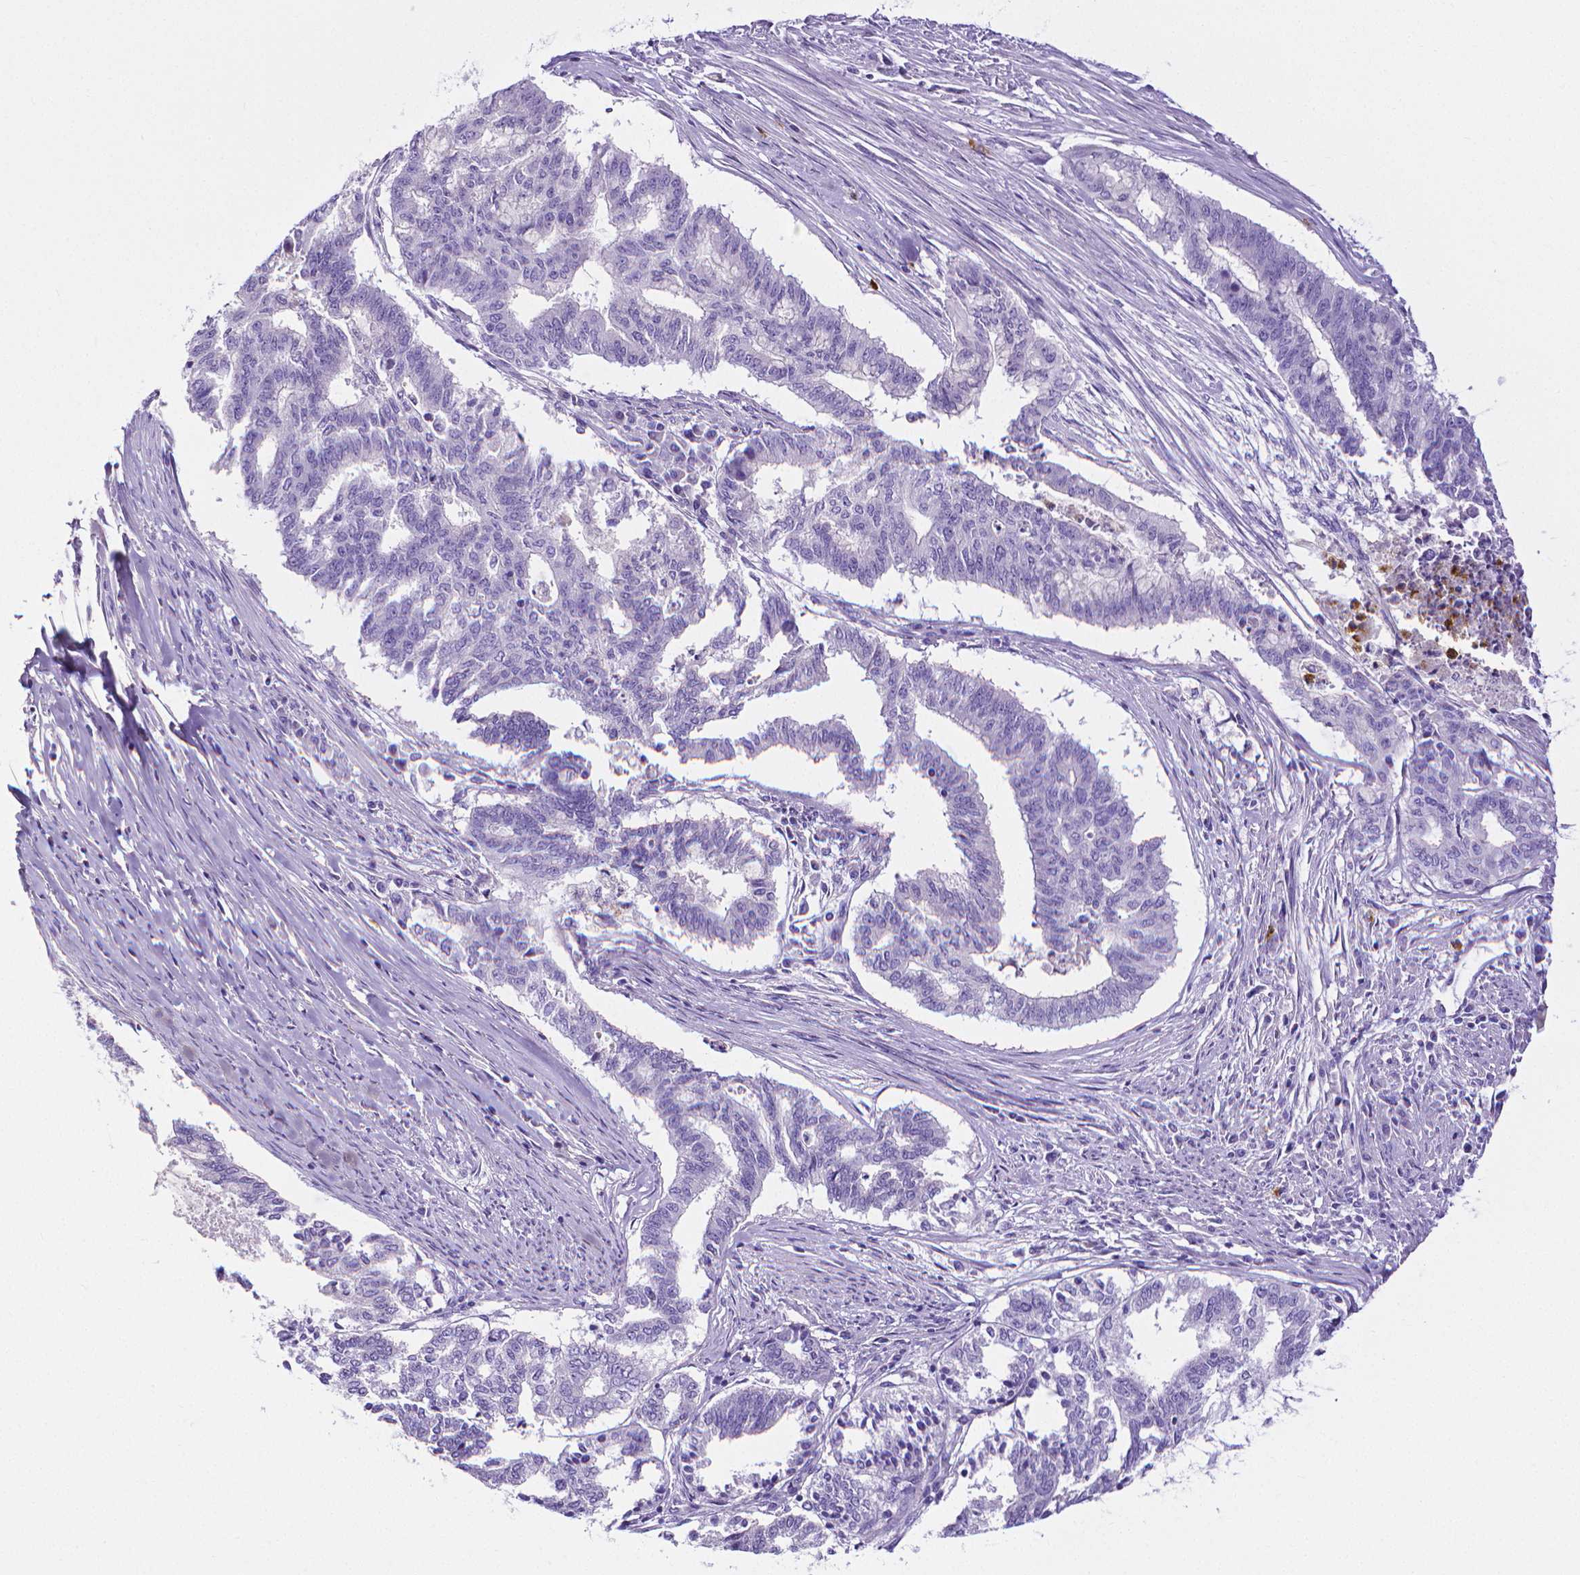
{"staining": {"intensity": "negative", "quantity": "none", "location": "none"}, "tissue": "endometrial cancer", "cell_type": "Tumor cells", "image_type": "cancer", "snomed": [{"axis": "morphology", "description": "Adenocarcinoma, NOS"}, {"axis": "topography", "description": "Endometrium"}], "caption": "Endometrial cancer stained for a protein using immunohistochemistry (IHC) displays no expression tumor cells.", "gene": "MMP9", "patient": {"sex": "female", "age": 79}}